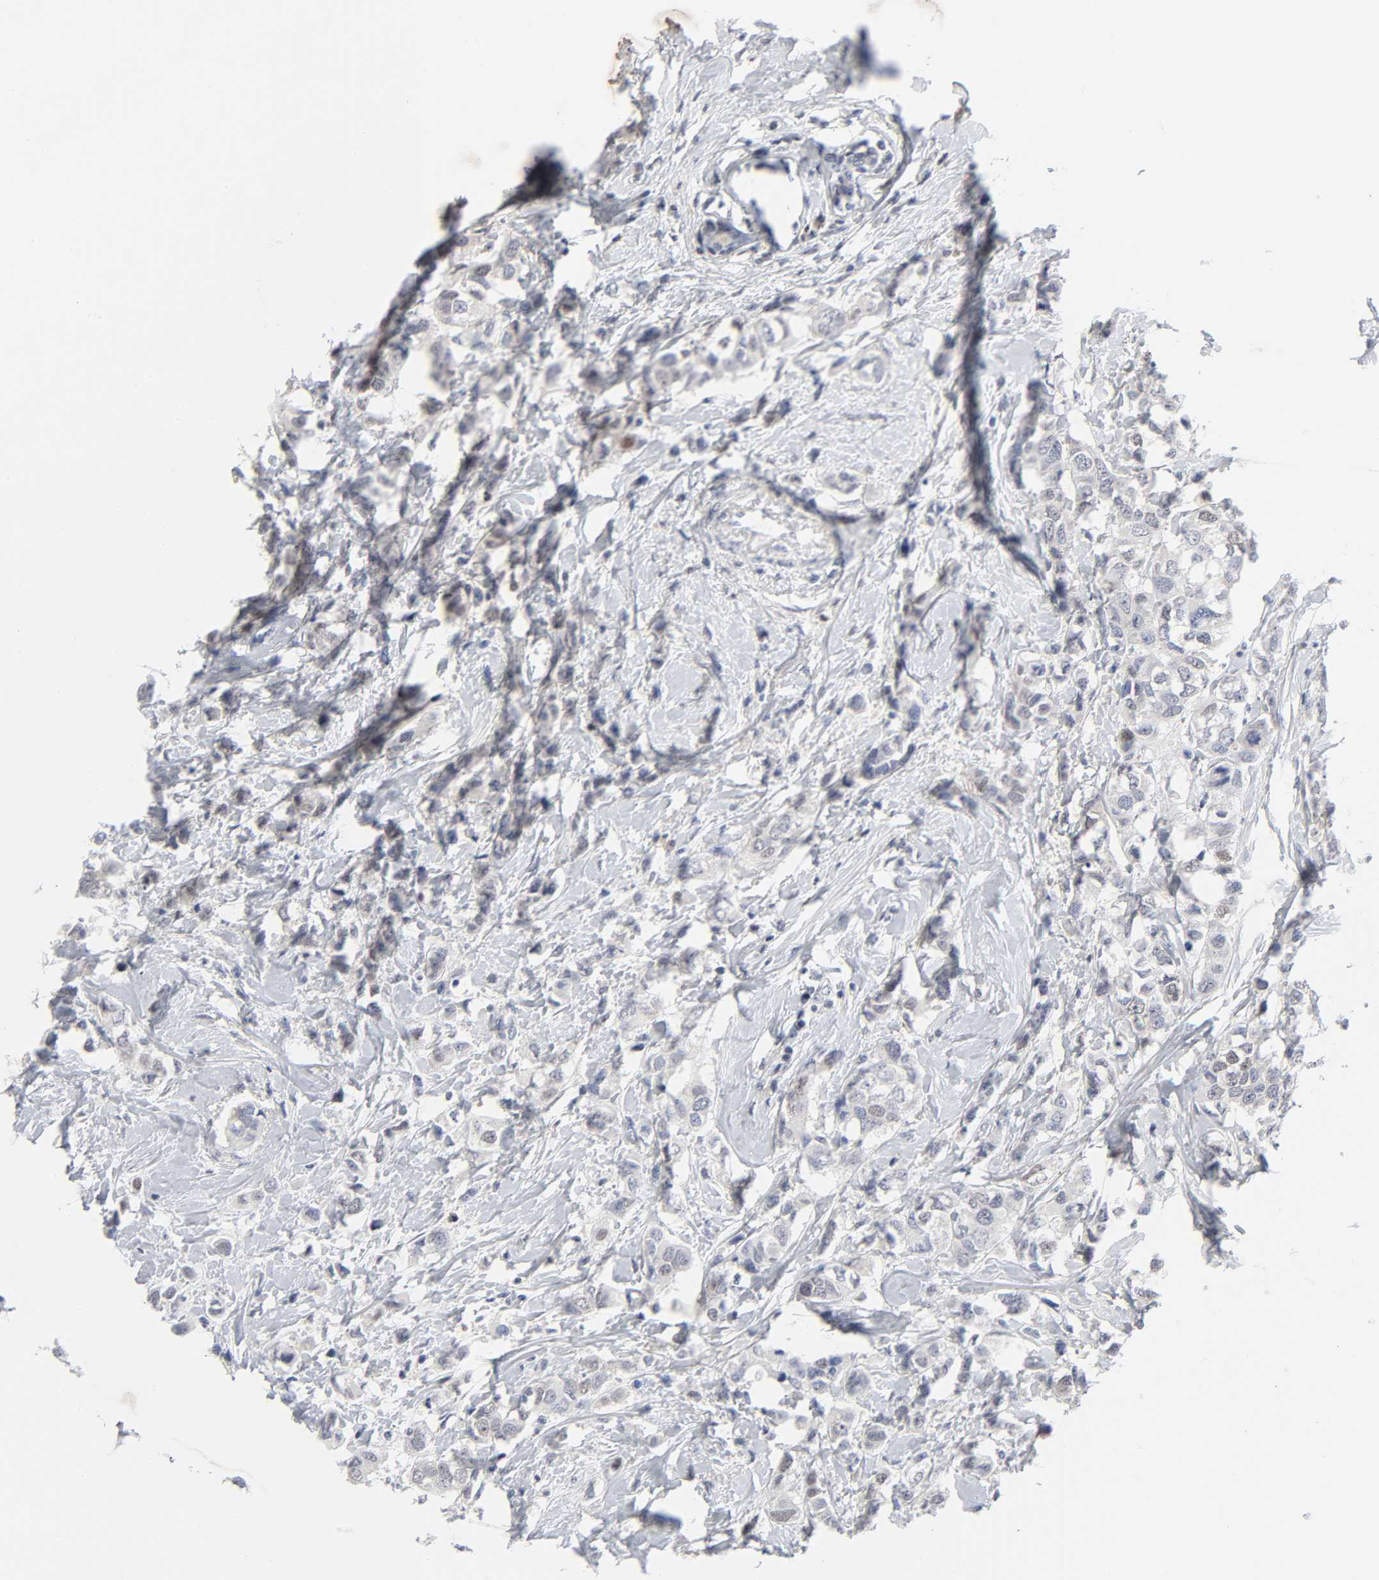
{"staining": {"intensity": "weak", "quantity": "25%-75%", "location": "nuclear"}, "tissue": "breast cancer", "cell_type": "Tumor cells", "image_type": "cancer", "snomed": [{"axis": "morphology", "description": "Duct carcinoma"}, {"axis": "topography", "description": "Breast"}], "caption": "Immunohistochemical staining of human breast intraductal carcinoma displays low levels of weak nuclear staining in approximately 25%-75% of tumor cells. Using DAB (3,3'-diaminobenzidine) (brown) and hematoxylin (blue) stains, captured at high magnification using brightfield microscopy.", "gene": "SALL2", "patient": {"sex": "female", "age": 50}}